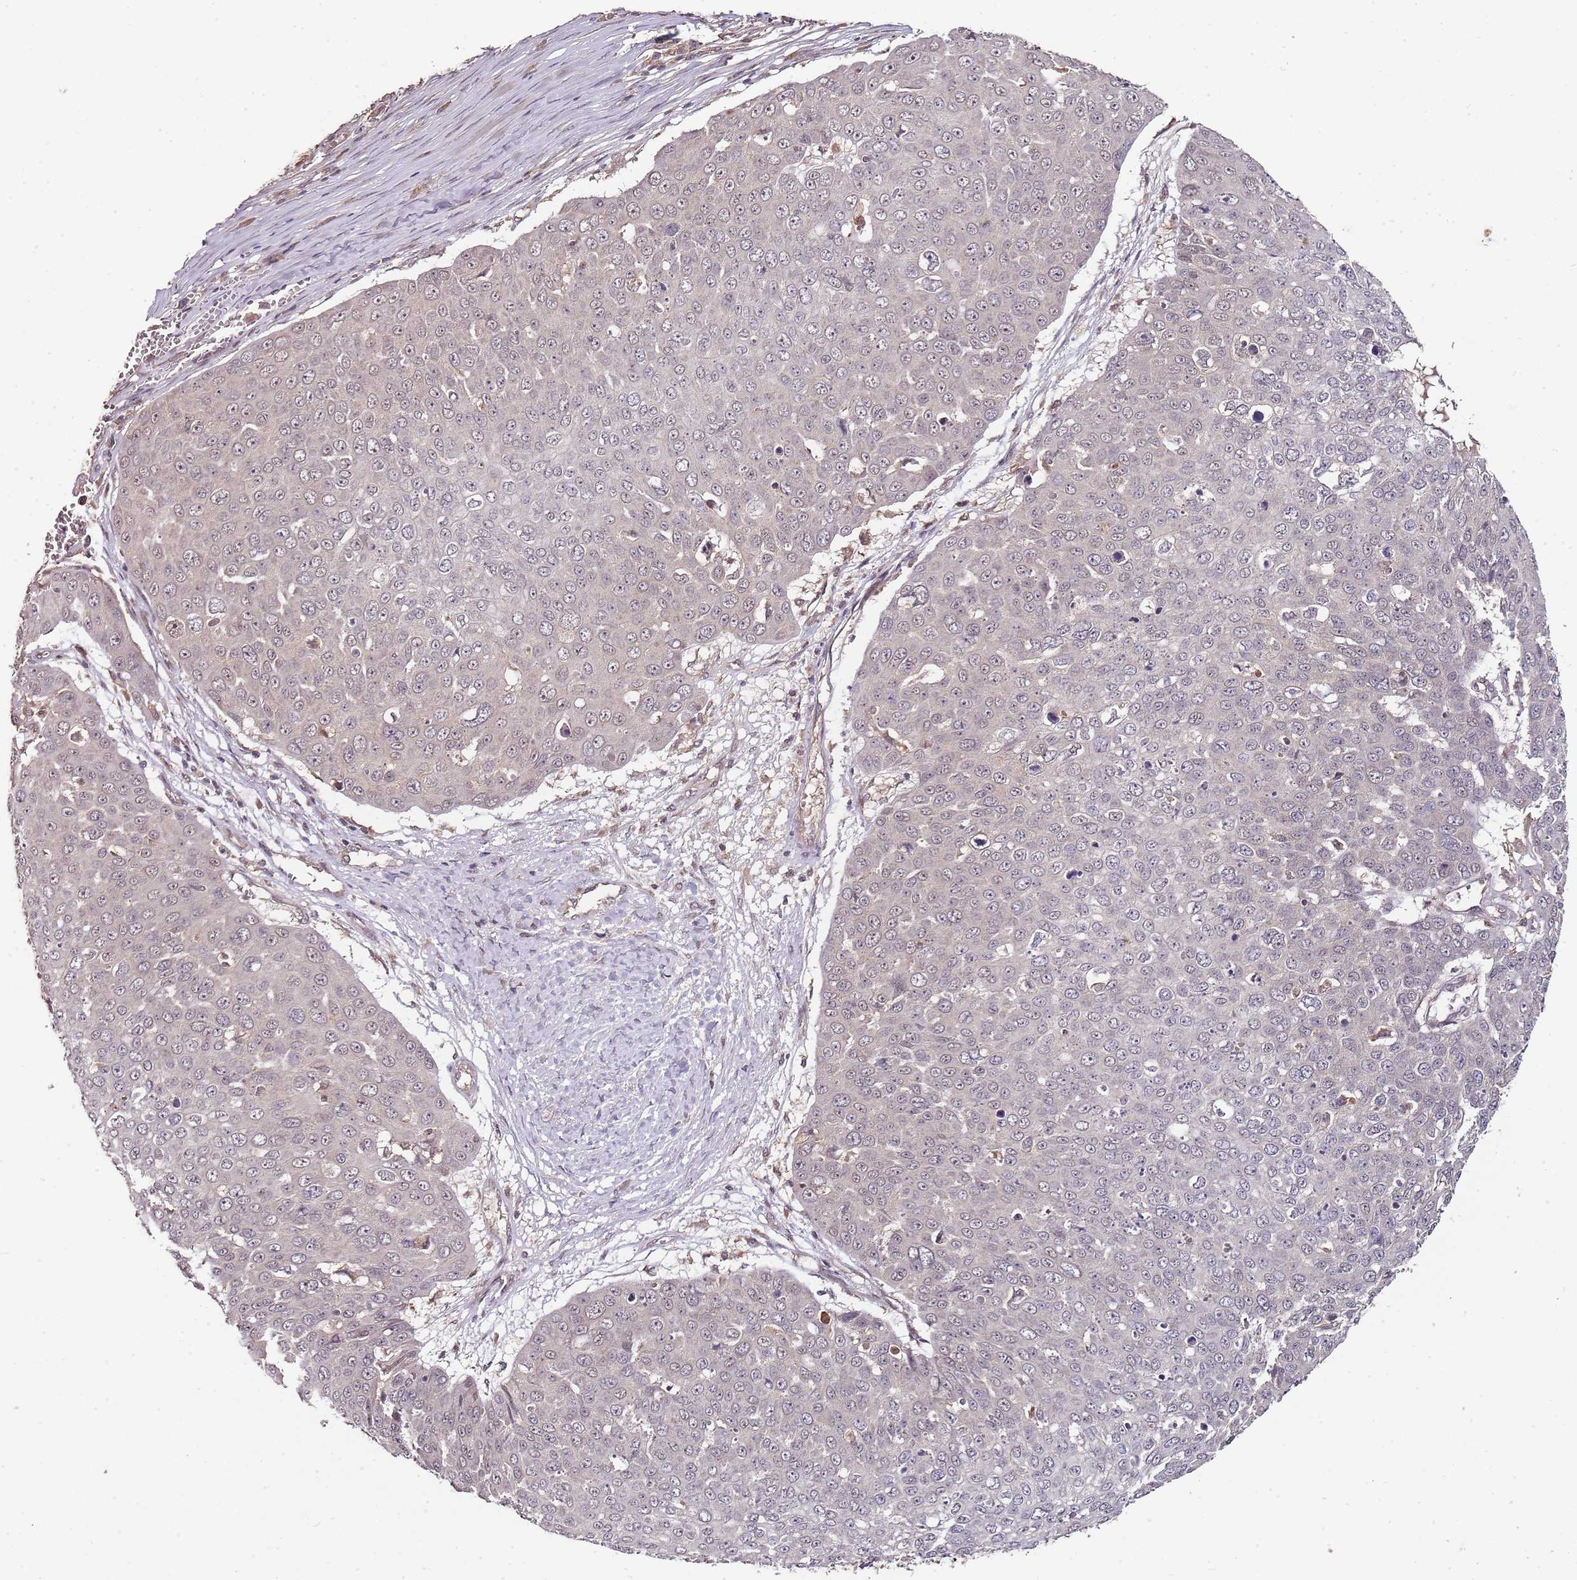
{"staining": {"intensity": "negative", "quantity": "none", "location": "none"}, "tissue": "skin cancer", "cell_type": "Tumor cells", "image_type": "cancer", "snomed": [{"axis": "morphology", "description": "Squamous cell carcinoma, NOS"}, {"axis": "topography", "description": "Skin"}], "caption": "IHC of squamous cell carcinoma (skin) displays no staining in tumor cells.", "gene": "LIN37", "patient": {"sex": "male", "age": 71}}